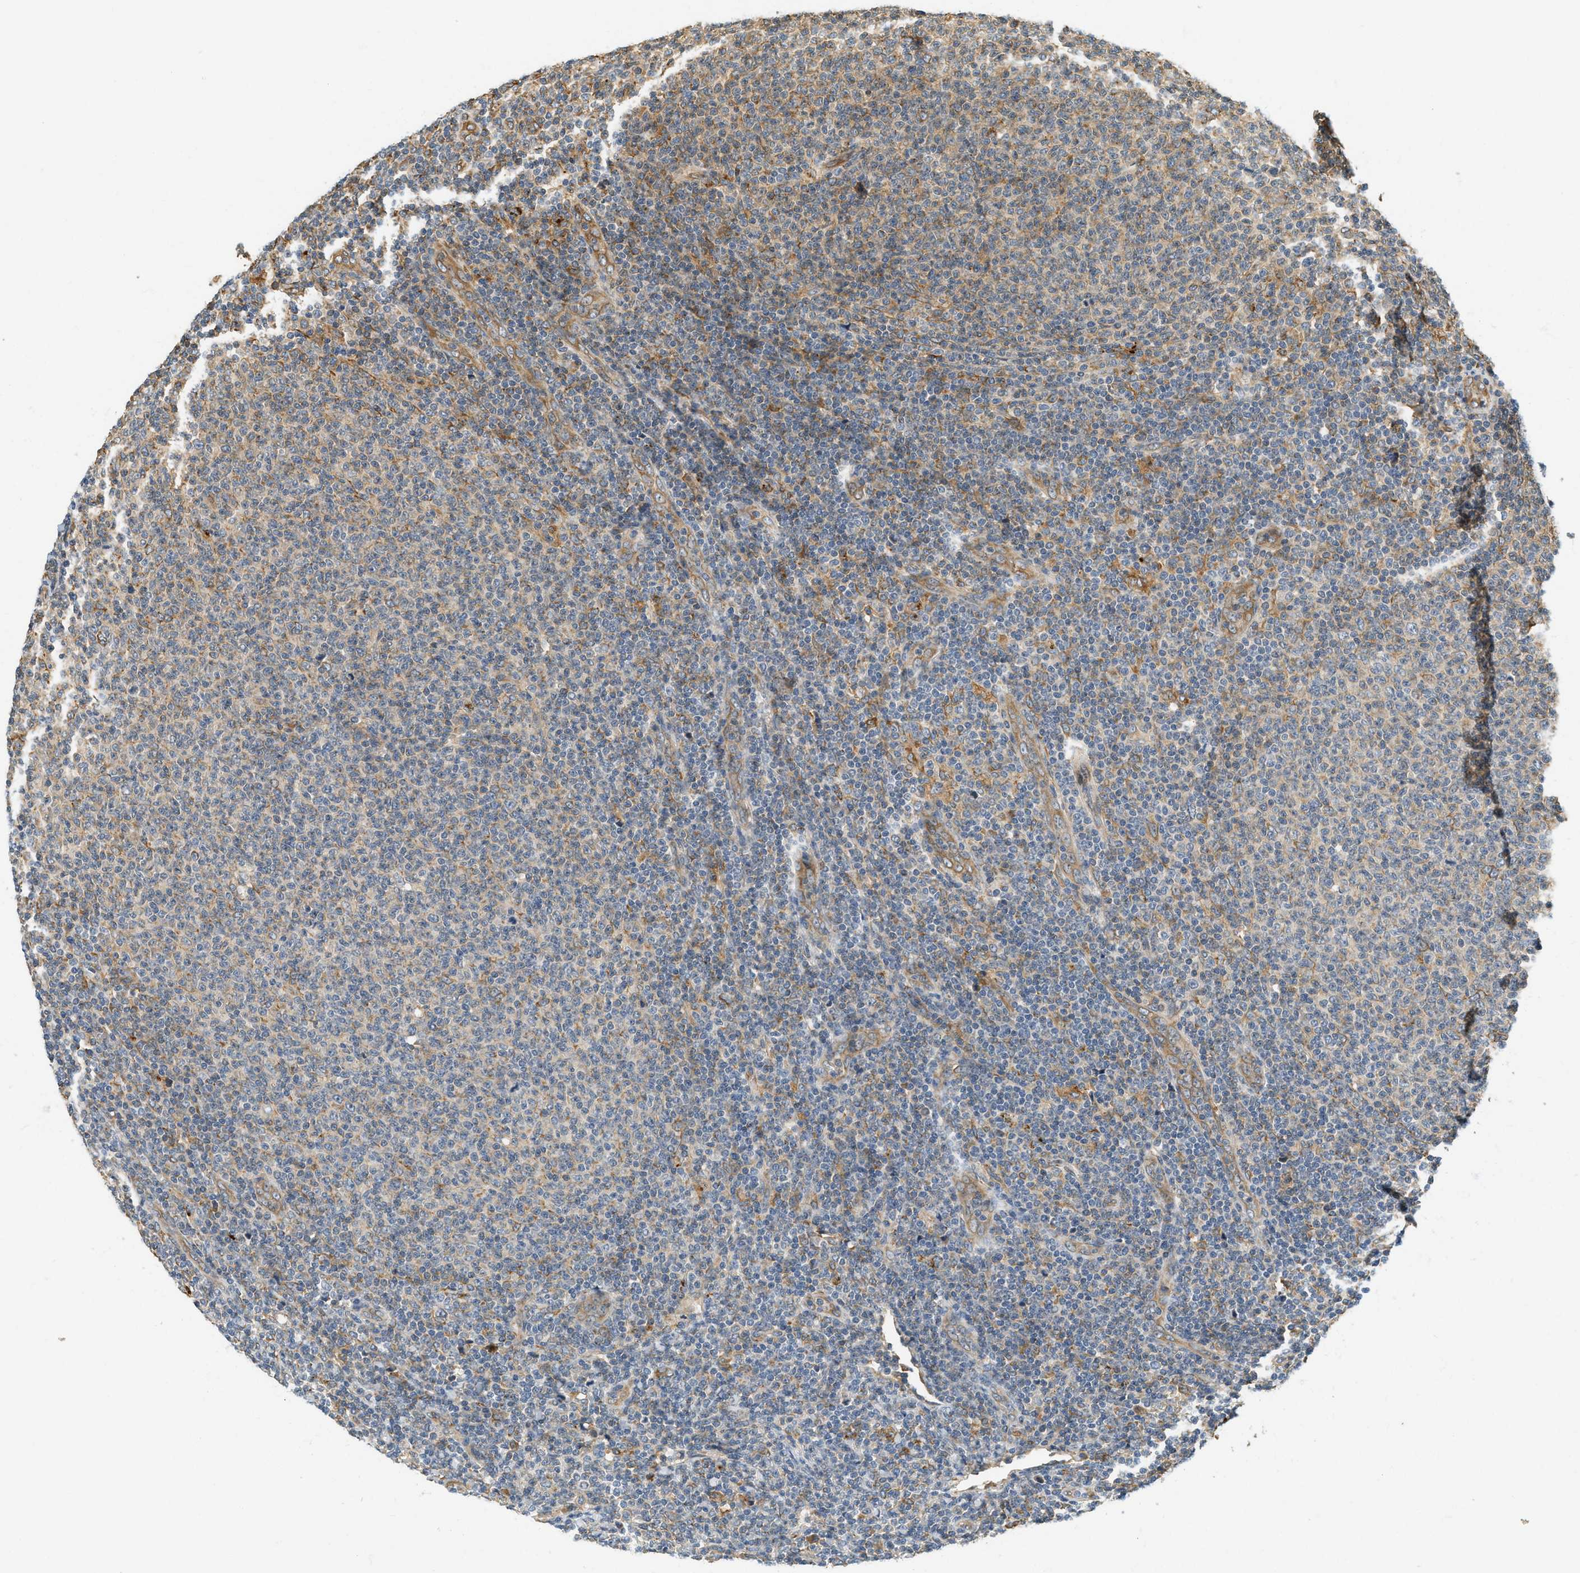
{"staining": {"intensity": "weak", "quantity": "<25%", "location": "cytoplasmic/membranous"}, "tissue": "lymphoma", "cell_type": "Tumor cells", "image_type": "cancer", "snomed": [{"axis": "morphology", "description": "Malignant lymphoma, non-Hodgkin's type, Low grade"}, {"axis": "topography", "description": "Lymph node"}], "caption": "This is an IHC micrograph of human low-grade malignant lymphoma, non-Hodgkin's type. There is no positivity in tumor cells.", "gene": "PDK1", "patient": {"sex": "male", "age": 66}}